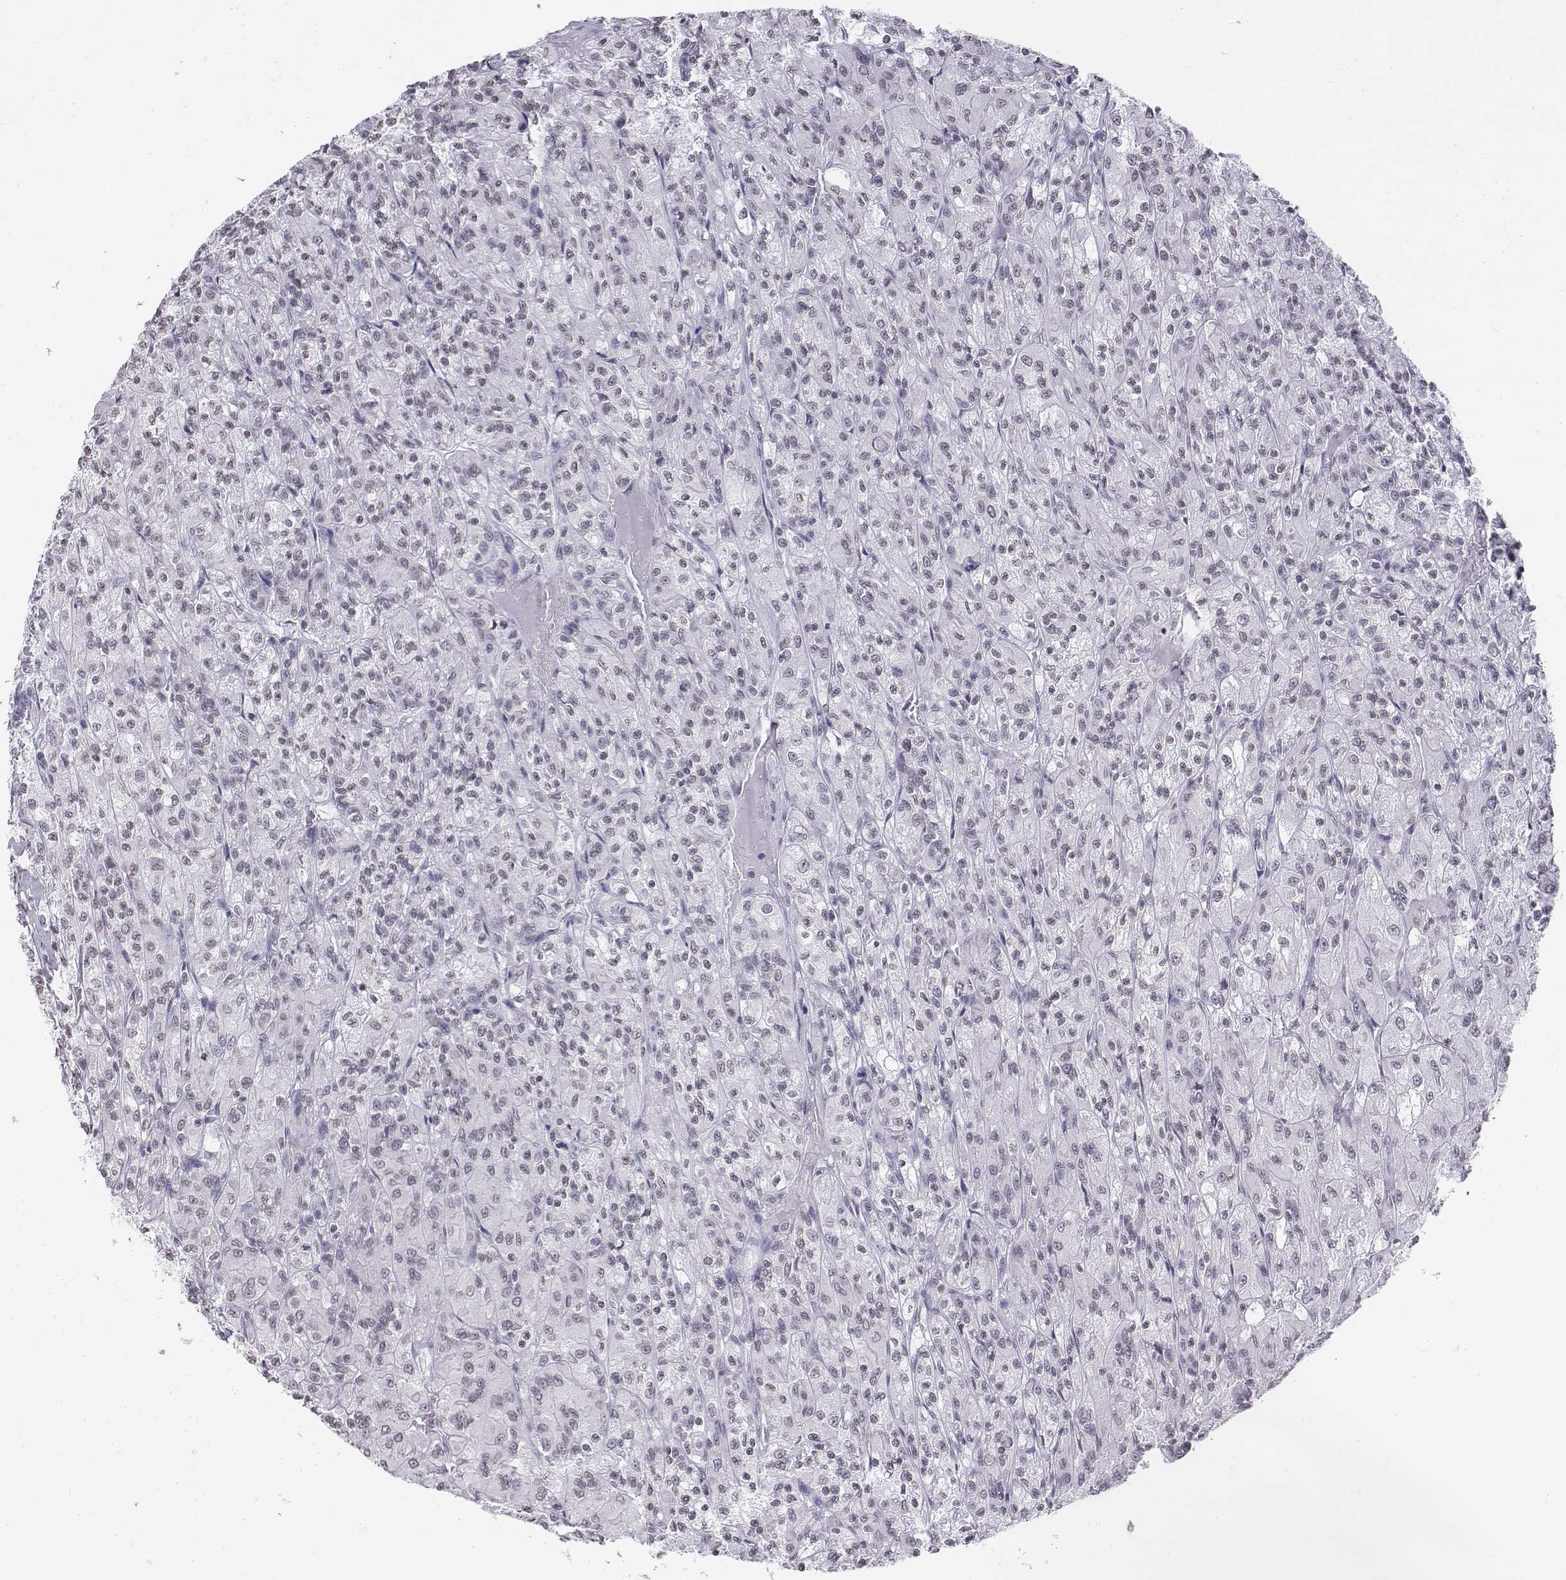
{"staining": {"intensity": "weak", "quantity": "<25%", "location": "nuclear"}, "tissue": "renal cancer", "cell_type": "Tumor cells", "image_type": "cancer", "snomed": [{"axis": "morphology", "description": "Adenocarcinoma, NOS"}, {"axis": "topography", "description": "Kidney"}], "caption": "Adenocarcinoma (renal) stained for a protein using IHC displays no staining tumor cells.", "gene": "BARHL1", "patient": {"sex": "female", "age": 70}}